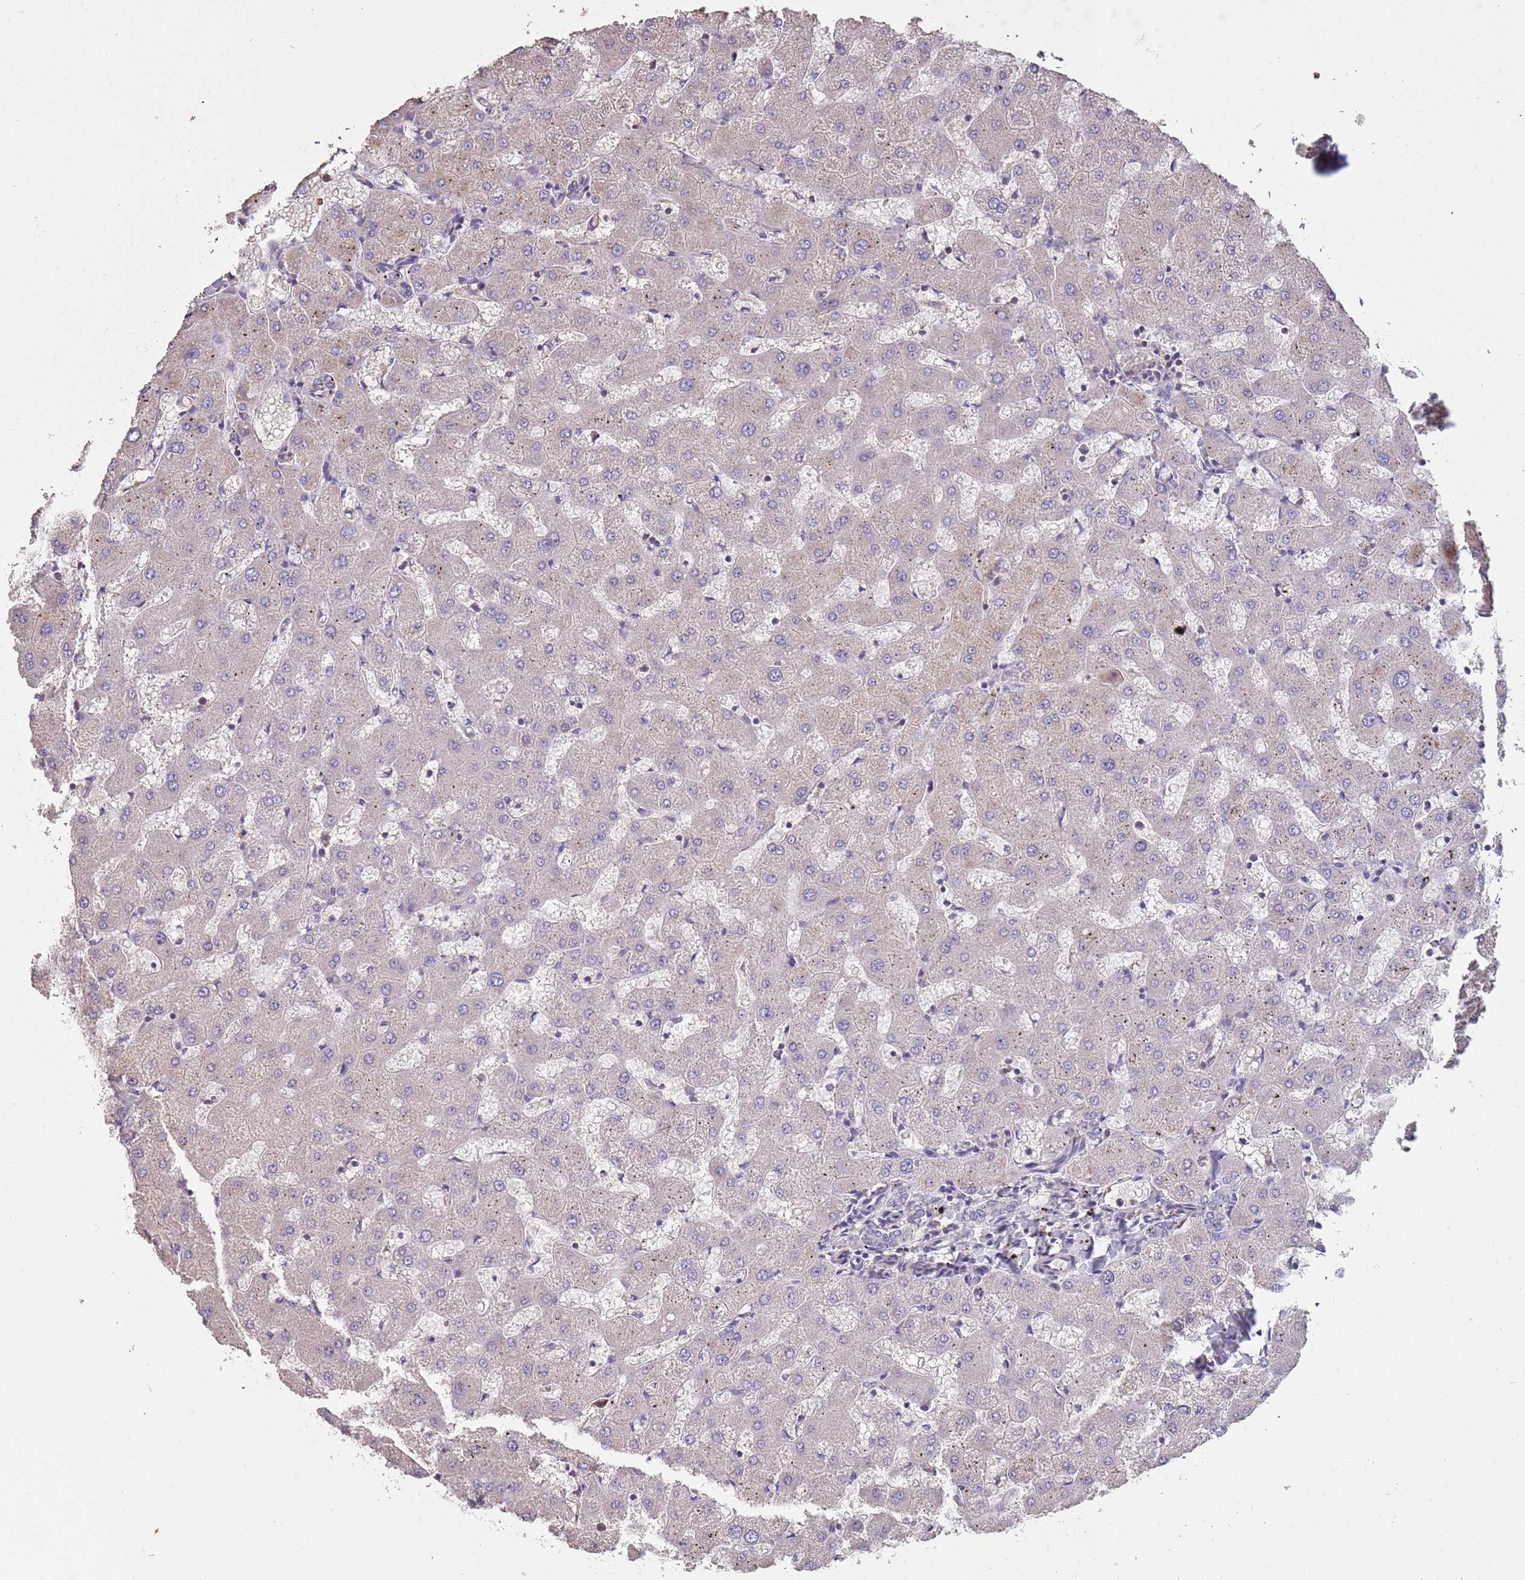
{"staining": {"intensity": "negative", "quantity": "none", "location": "none"}, "tissue": "liver", "cell_type": "Cholangiocytes", "image_type": "normal", "snomed": [{"axis": "morphology", "description": "Normal tissue, NOS"}, {"axis": "topography", "description": "Liver"}], "caption": "The IHC photomicrograph has no significant staining in cholangiocytes of liver.", "gene": "MBD3L1", "patient": {"sex": "female", "age": 63}}